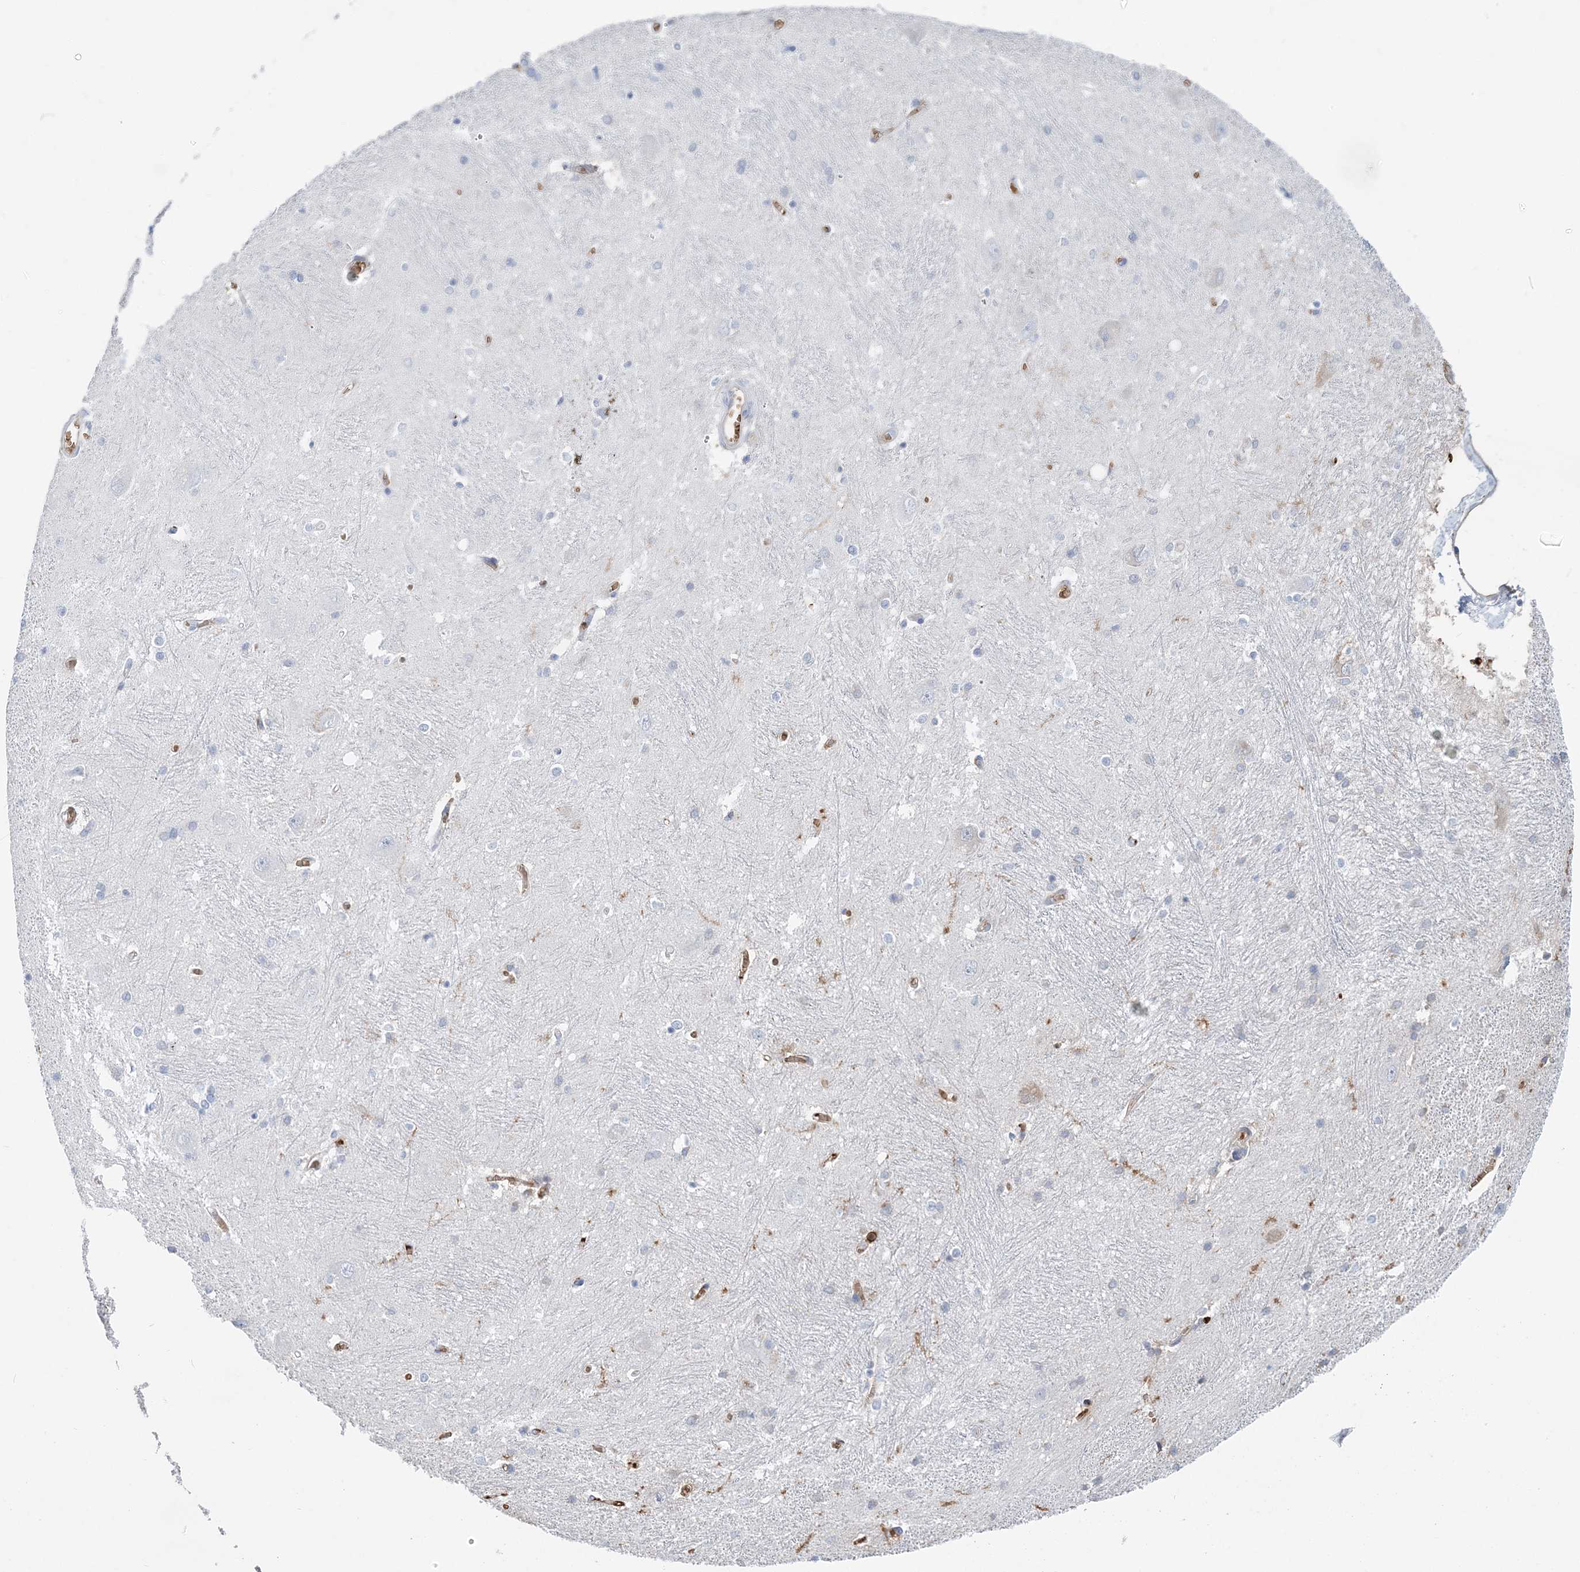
{"staining": {"intensity": "negative", "quantity": "none", "location": "none"}, "tissue": "caudate", "cell_type": "Glial cells", "image_type": "normal", "snomed": [{"axis": "morphology", "description": "Normal tissue, NOS"}, {"axis": "topography", "description": "Lateral ventricle wall"}], "caption": "An IHC photomicrograph of normal caudate is shown. There is no staining in glial cells of caudate.", "gene": "HBD", "patient": {"sex": "male", "age": 37}}